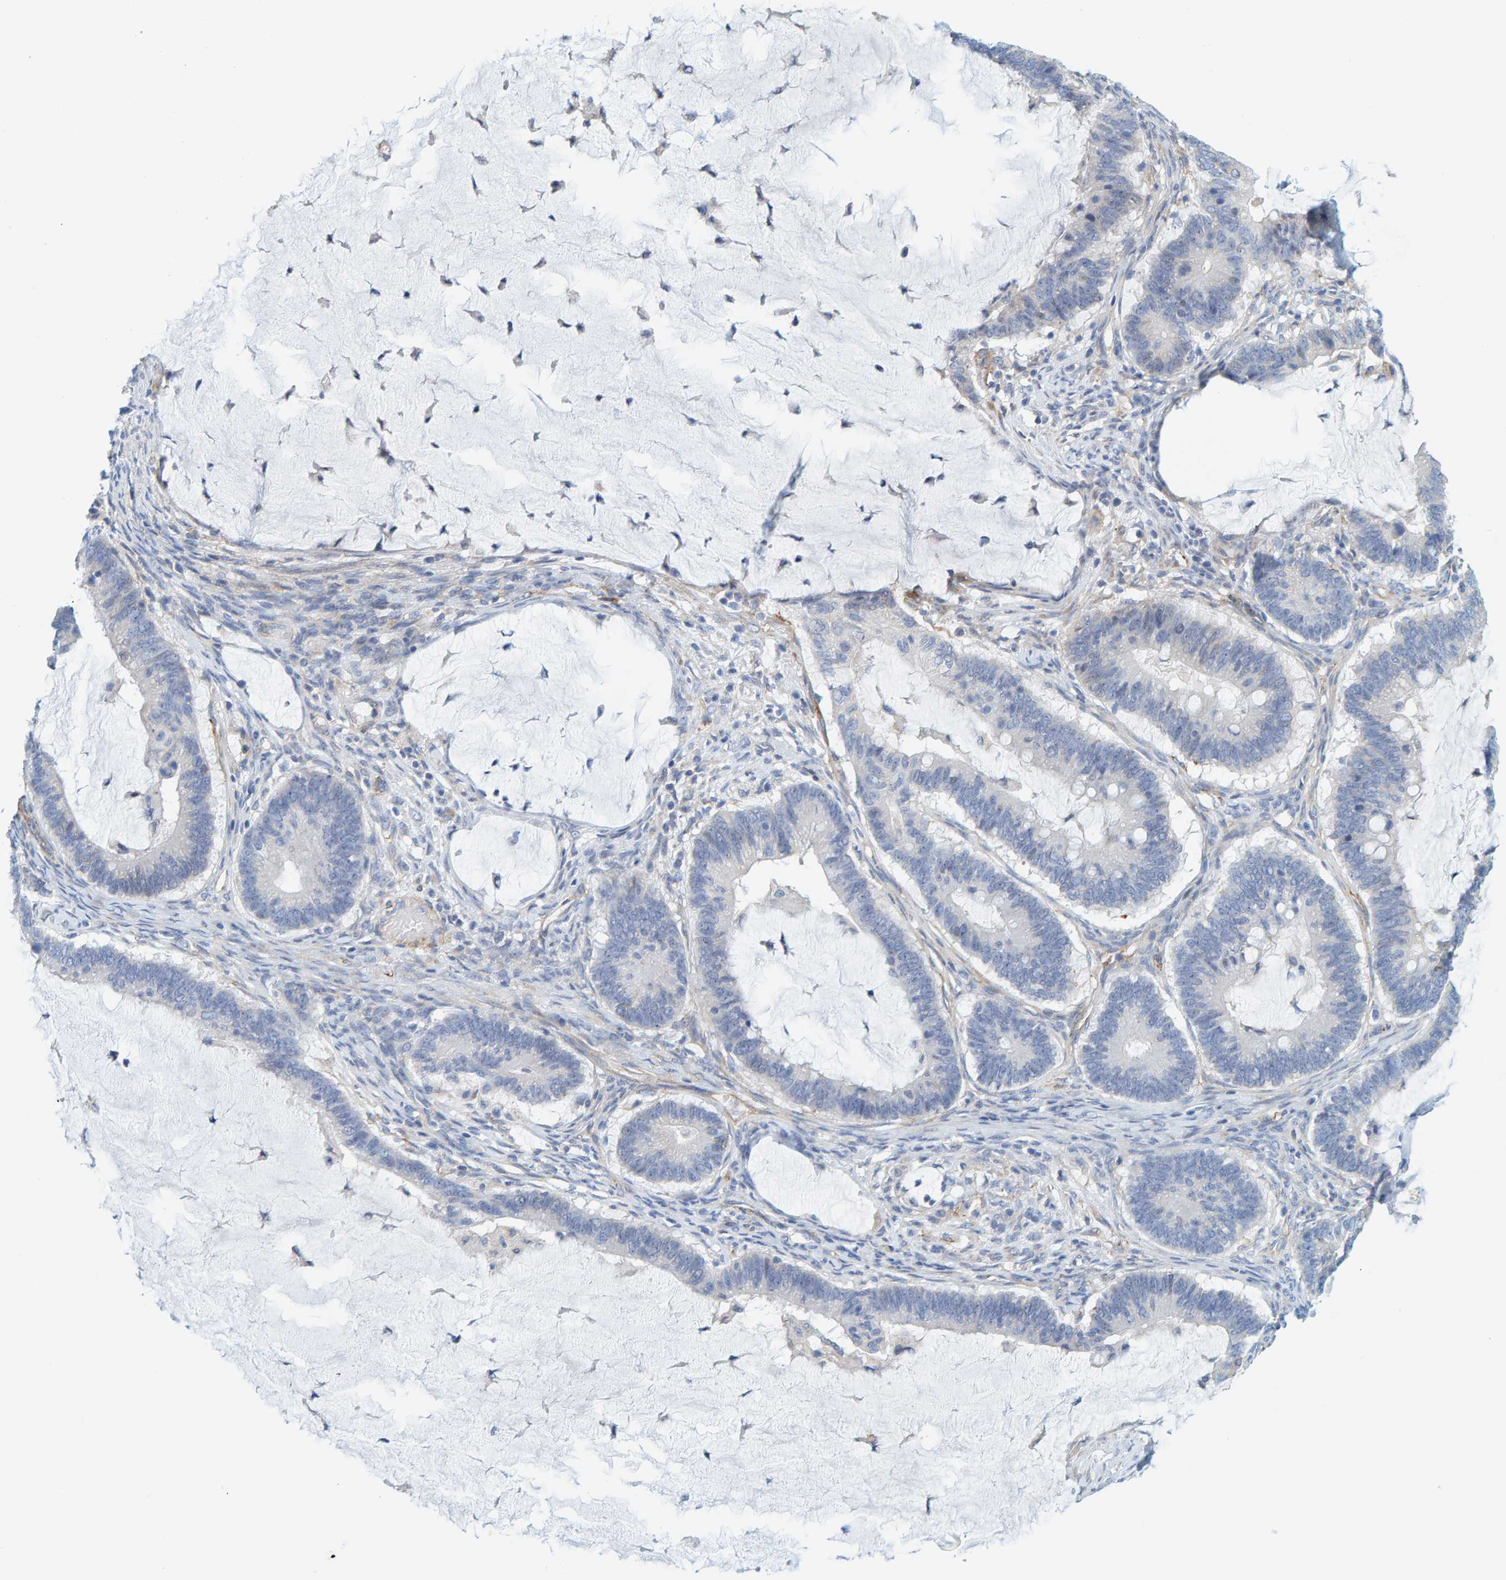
{"staining": {"intensity": "negative", "quantity": "none", "location": "none"}, "tissue": "ovarian cancer", "cell_type": "Tumor cells", "image_type": "cancer", "snomed": [{"axis": "morphology", "description": "Cystadenocarcinoma, mucinous, NOS"}, {"axis": "topography", "description": "Ovary"}], "caption": "This is an IHC micrograph of human mucinous cystadenocarcinoma (ovarian). There is no positivity in tumor cells.", "gene": "MAP1B", "patient": {"sex": "female", "age": 61}}